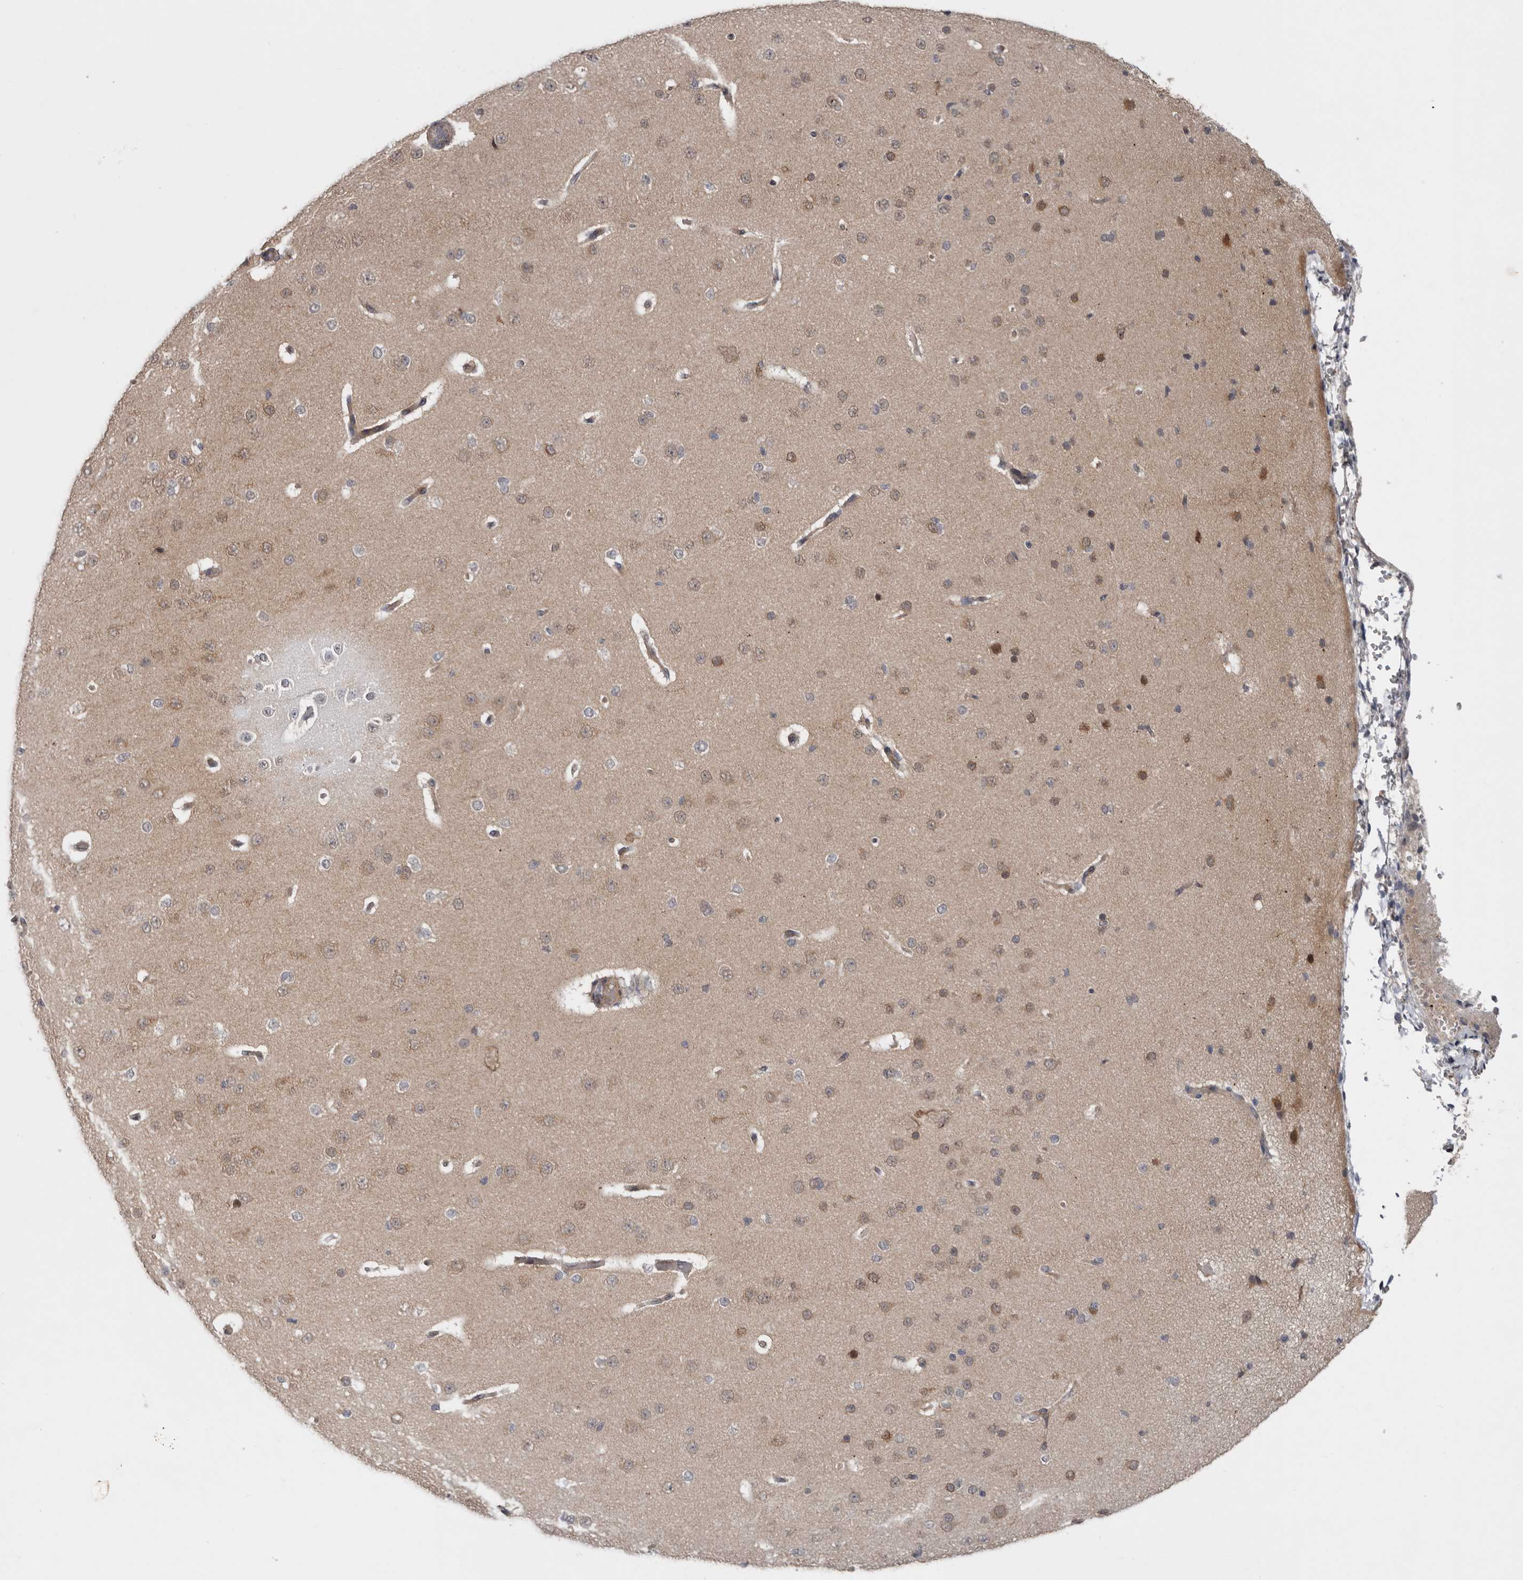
{"staining": {"intensity": "negative", "quantity": "none", "location": "none"}, "tissue": "cerebral cortex", "cell_type": "Endothelial cells", "image_type": "normal", "snomed": [{"axis": "morphology", "description": "Normal tissue, NOS"}, {"axis": "morphology", "description": "Developmental malformation"}, {"axis": "topography", "description": "Cerebral cortex"}], "caption": "The immunohistochemistry (IHC) image has no significant positivity in endothelial cells of cerebral cortex. (DAB immunohistochemistry, high magnification).", "gene": "CHML", "patient": {"sex": "female", "age": 30}}